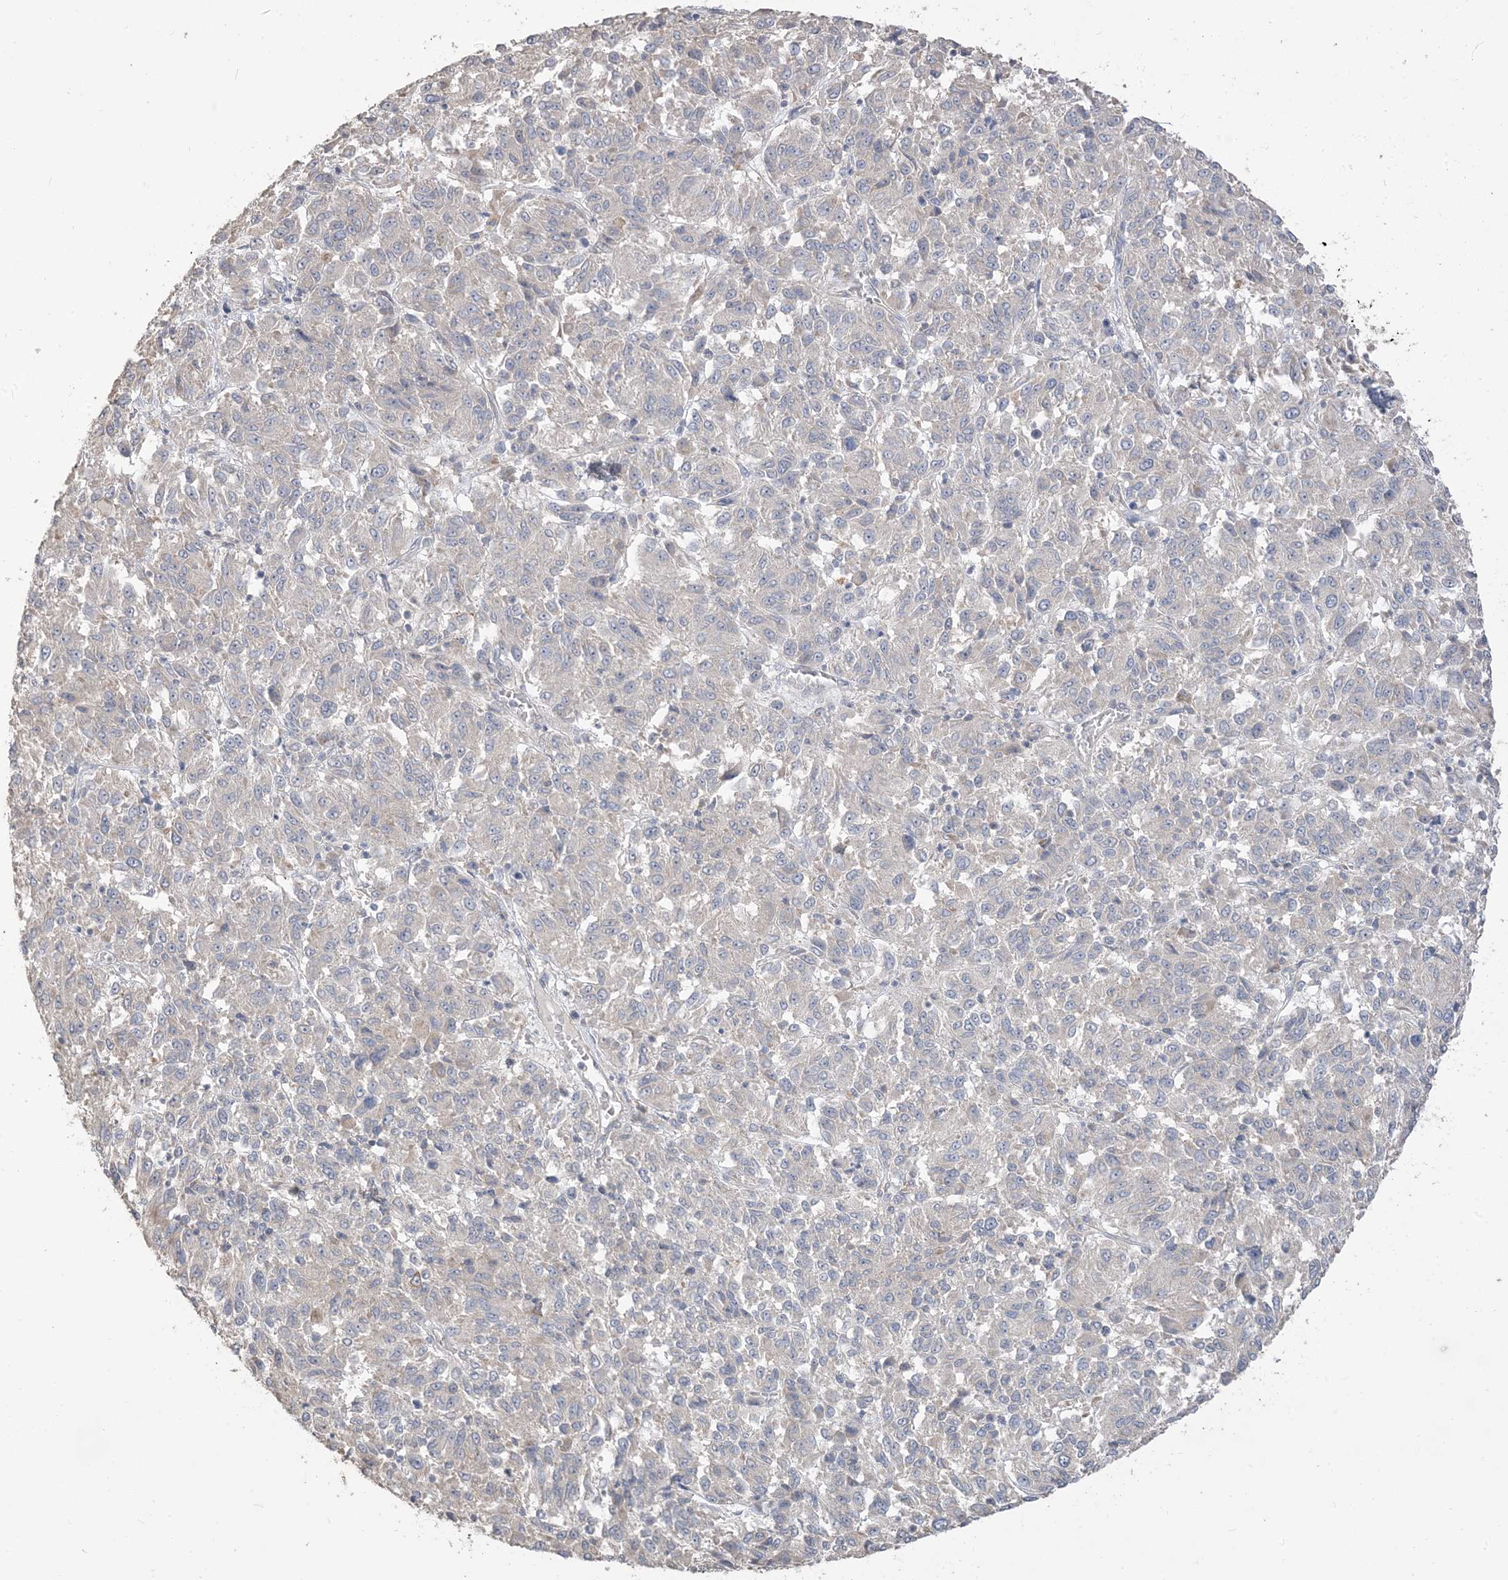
{"staining": {"intensity": "negative", "quantity": "none", "location": "none"}, "tissue": "melanoma", "cell_type": "Tumor cells", "image_type": "cancer", "snomed": [{"axis": "morphology", "description": "Malignant melanoma, Metastatic site"}, {"axis": "topography", "description": "Lung"}], "caption": "Tumor cells show no significant protein positivity in malignant melanoma (metastatic site). The staining was performed using DAB (3,3'-diaminobenzidine) to visualize the protein expression in brown, while the nuclei were stained in blue with hematoxylin (Magnification: 20x).", "gene": "RNF175", "patient": {"sex": "male", "age": 64}}